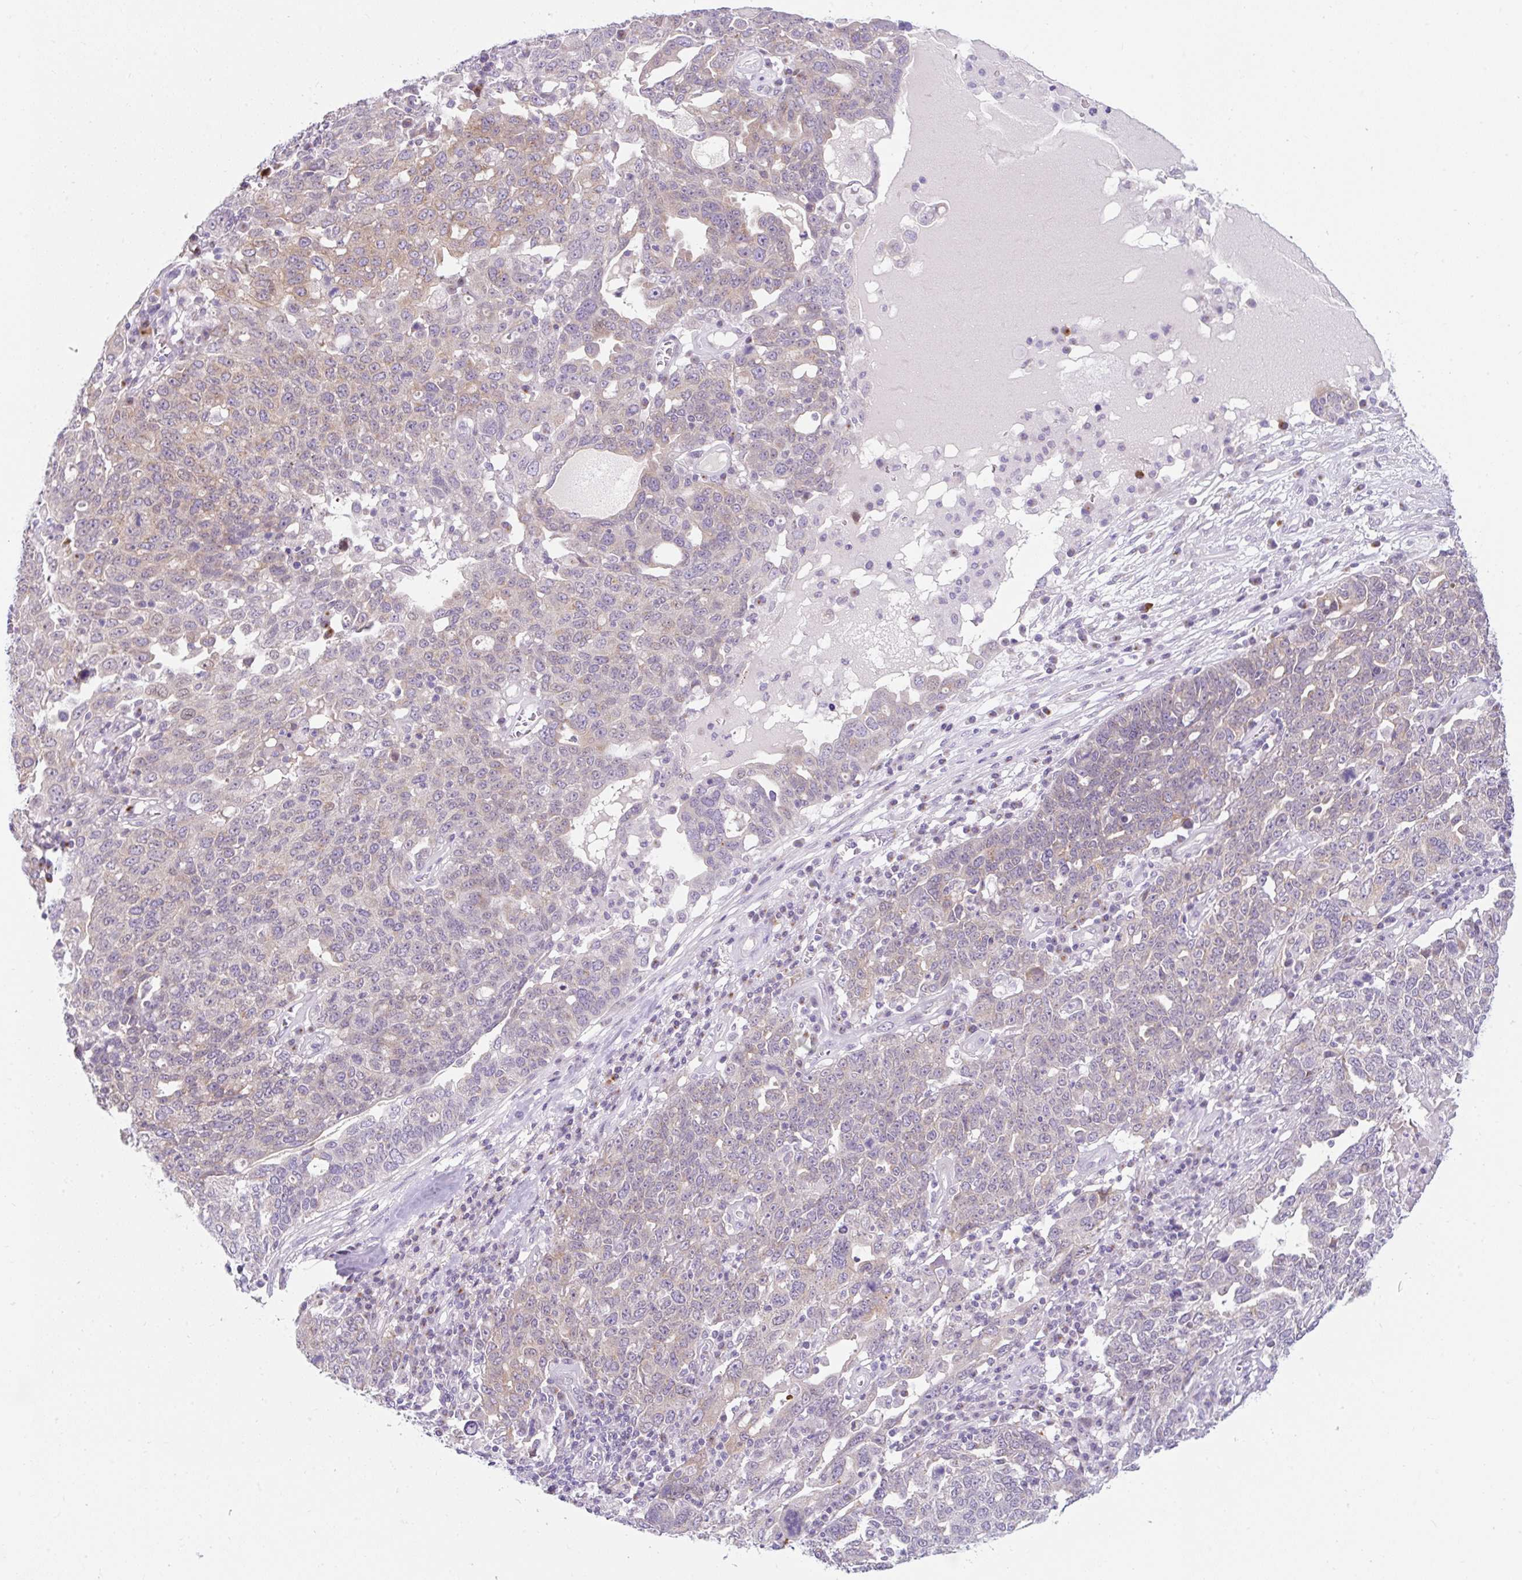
{"staining": {"intensity": "weak", "quantity": "25%-75%", "location": "cytoplasmic/membranous"}, "tissue": "ovarian cancer", "cell_type": "Tumor cells", "image_type": "cancer", "snomed": [{"axis": "morphology", "description": "Carcinoma, endometroid"}, {"axis": "topography", "description": "Ovary"}], "caption": "High-magnification brightfield microscopy of ovarian endometroid carcinoma stained with DAB (brown) and counterstained with hematoxylin (blue). tumor cells exhibit weak cytoplasmic/membranous positivity is appreciated in about25%-75% of cells.", "gene": "GOLGA8A", "patient": {"sex": "female", "age": 62}}